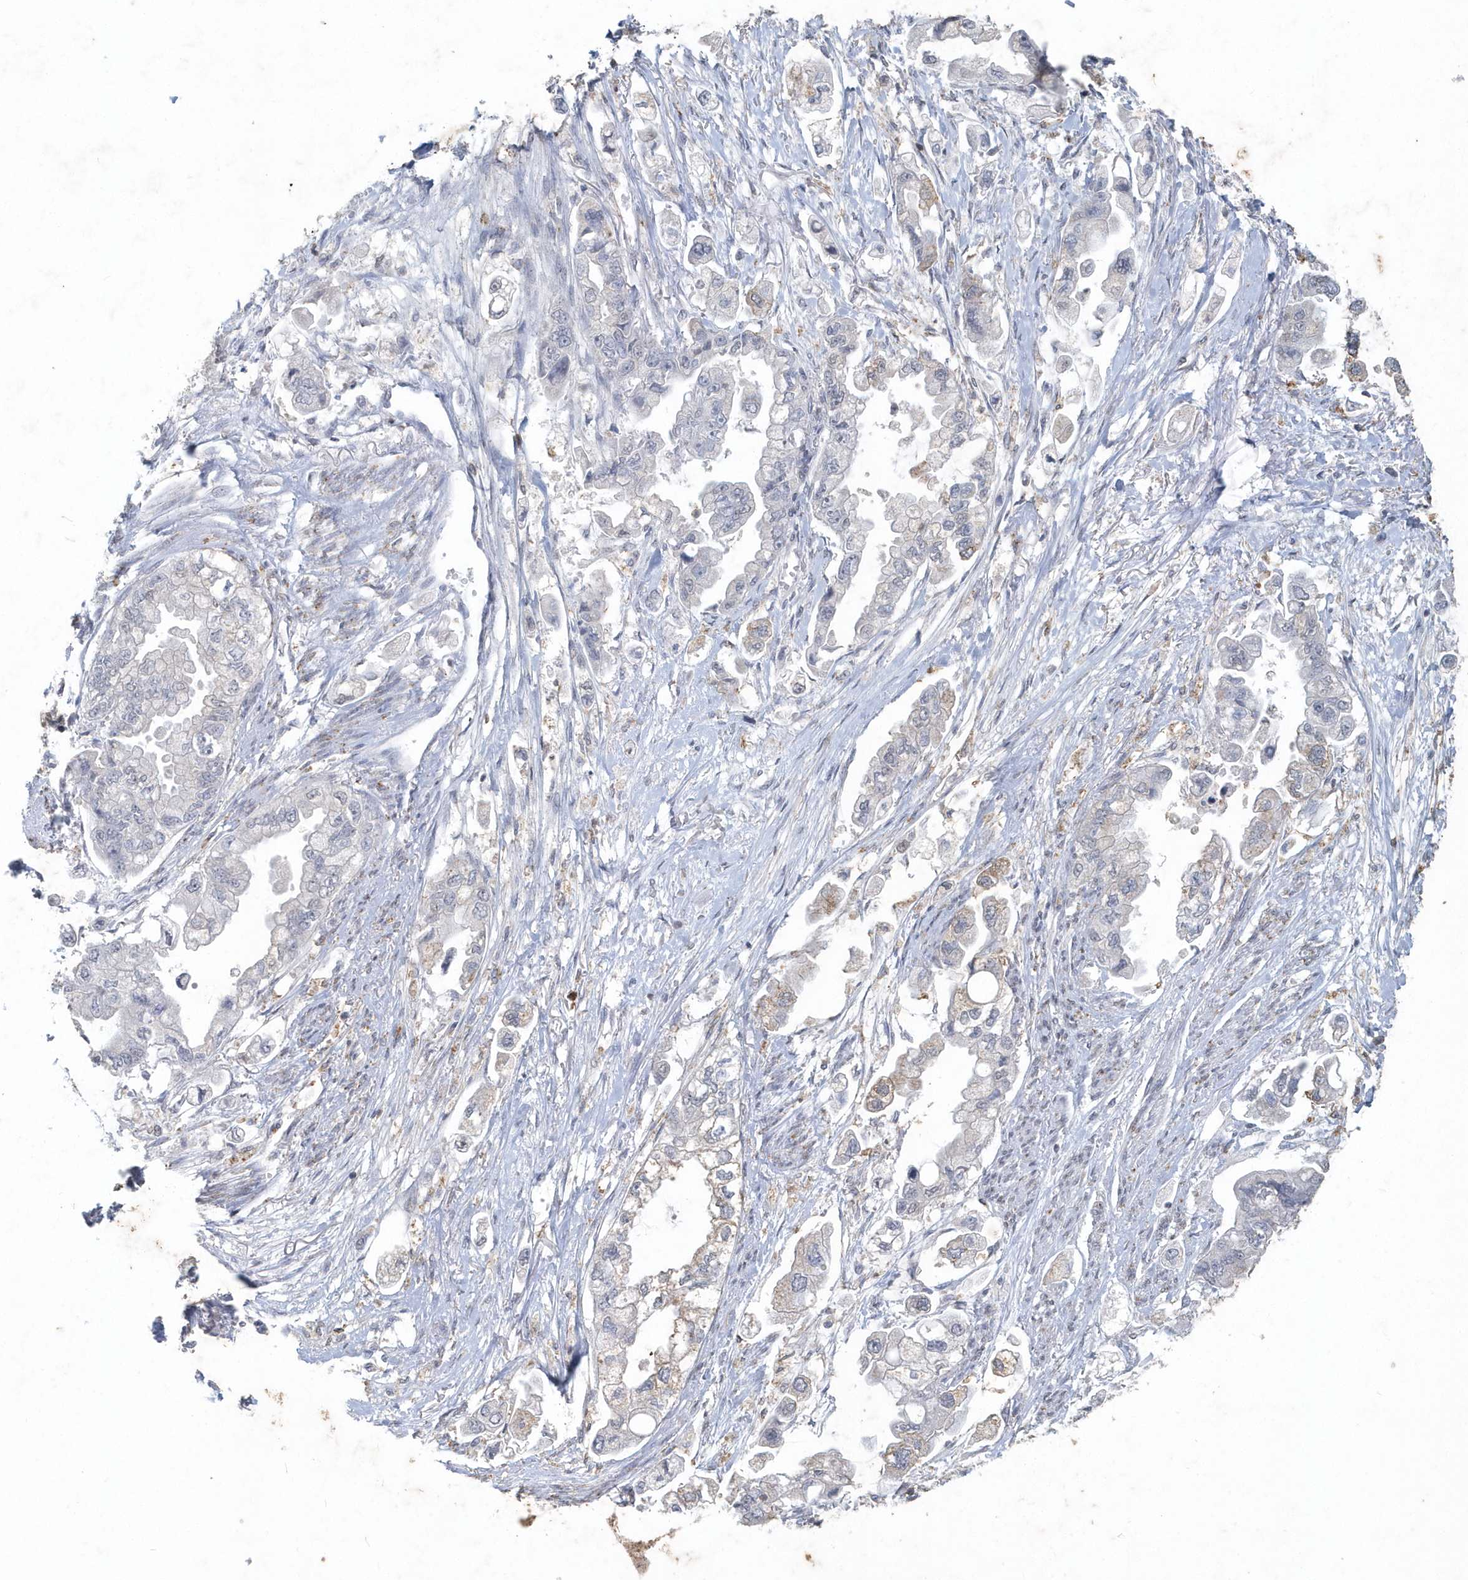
{"staining": {"intensity": "weak", "quantity": "<25%", "location": "cytoplasmic/membranous"}, "tissue": "stomach cancer", "cell_type": "Tumor cells", "image_type": "cancer", "snomed": [{"axis": "morphology", "description": "Adenocarcinoma, NOS"}, {"axis": "topography", "description": "Stomach"}], "caption": "An immunohistochemistry (IHC) micrograph of stomach adenocarcinoma is shown. There is no staining in tumor cells of stomach adenocarcinoma.", "gene": "PDCD1", "patient": {"sex": "male", "age": 62}}